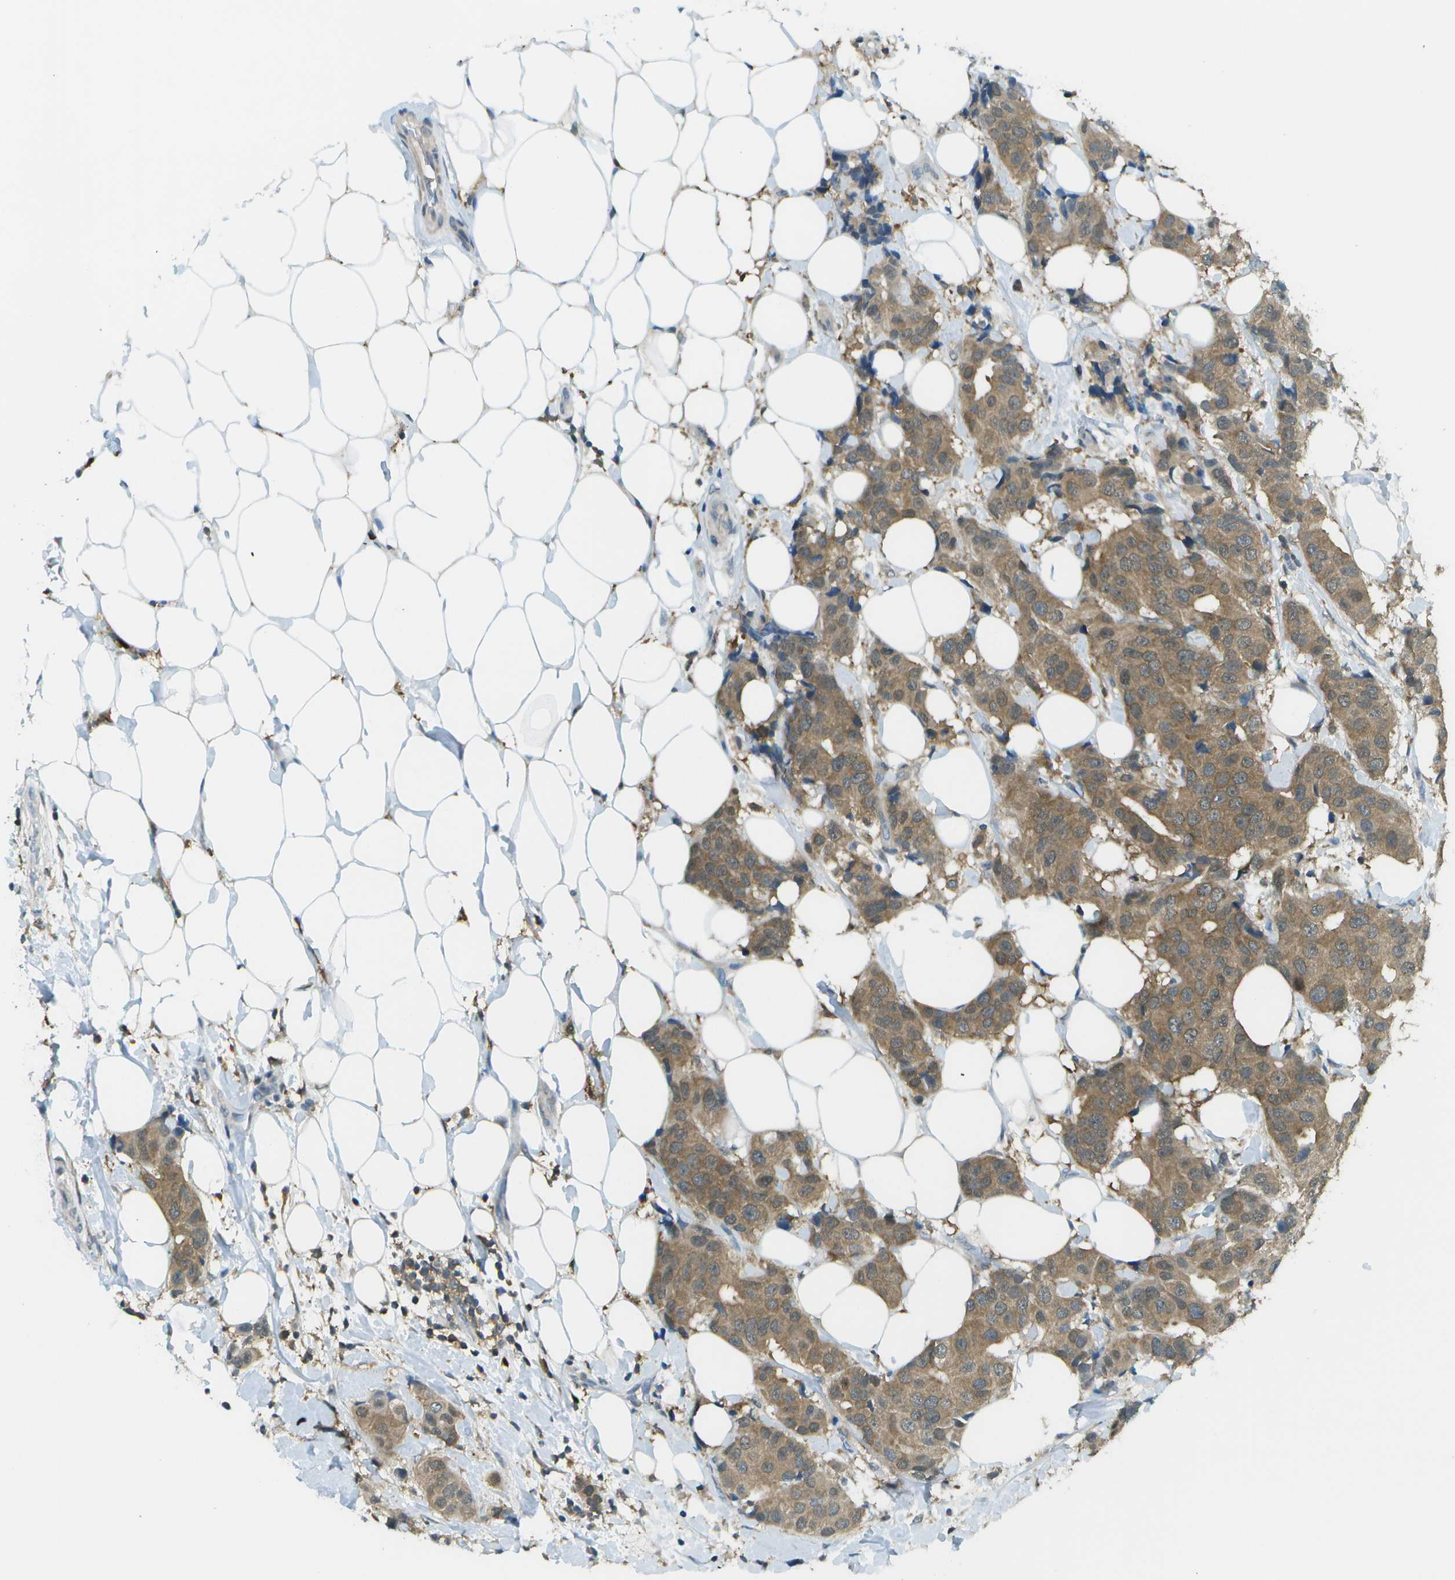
{"staining": {"intensity": "moderate", "quantity": "25%-75%", "location": "cytoplasmic/membranous"}, "tissue": "breast cancer", "cell_type": "Tumor cells", "image_type": "cancer", "snomed": [{"axis": "morphology", "description": "Normal tissue, NOS"}, {"axis": "morphology", "description": "Duct carcinoma"}, {"axis": "topography", "description": "Breast"}], "caption": "Approximately 25%-75% of tumor cells in human breast intraductal carcinoma exhibit moderate cytoplasmic/membranous protein positivity as visualized by brown immunohistochemical staining.", "gene": "CDH23", "patient": {"sex": "female", "age": 39}}